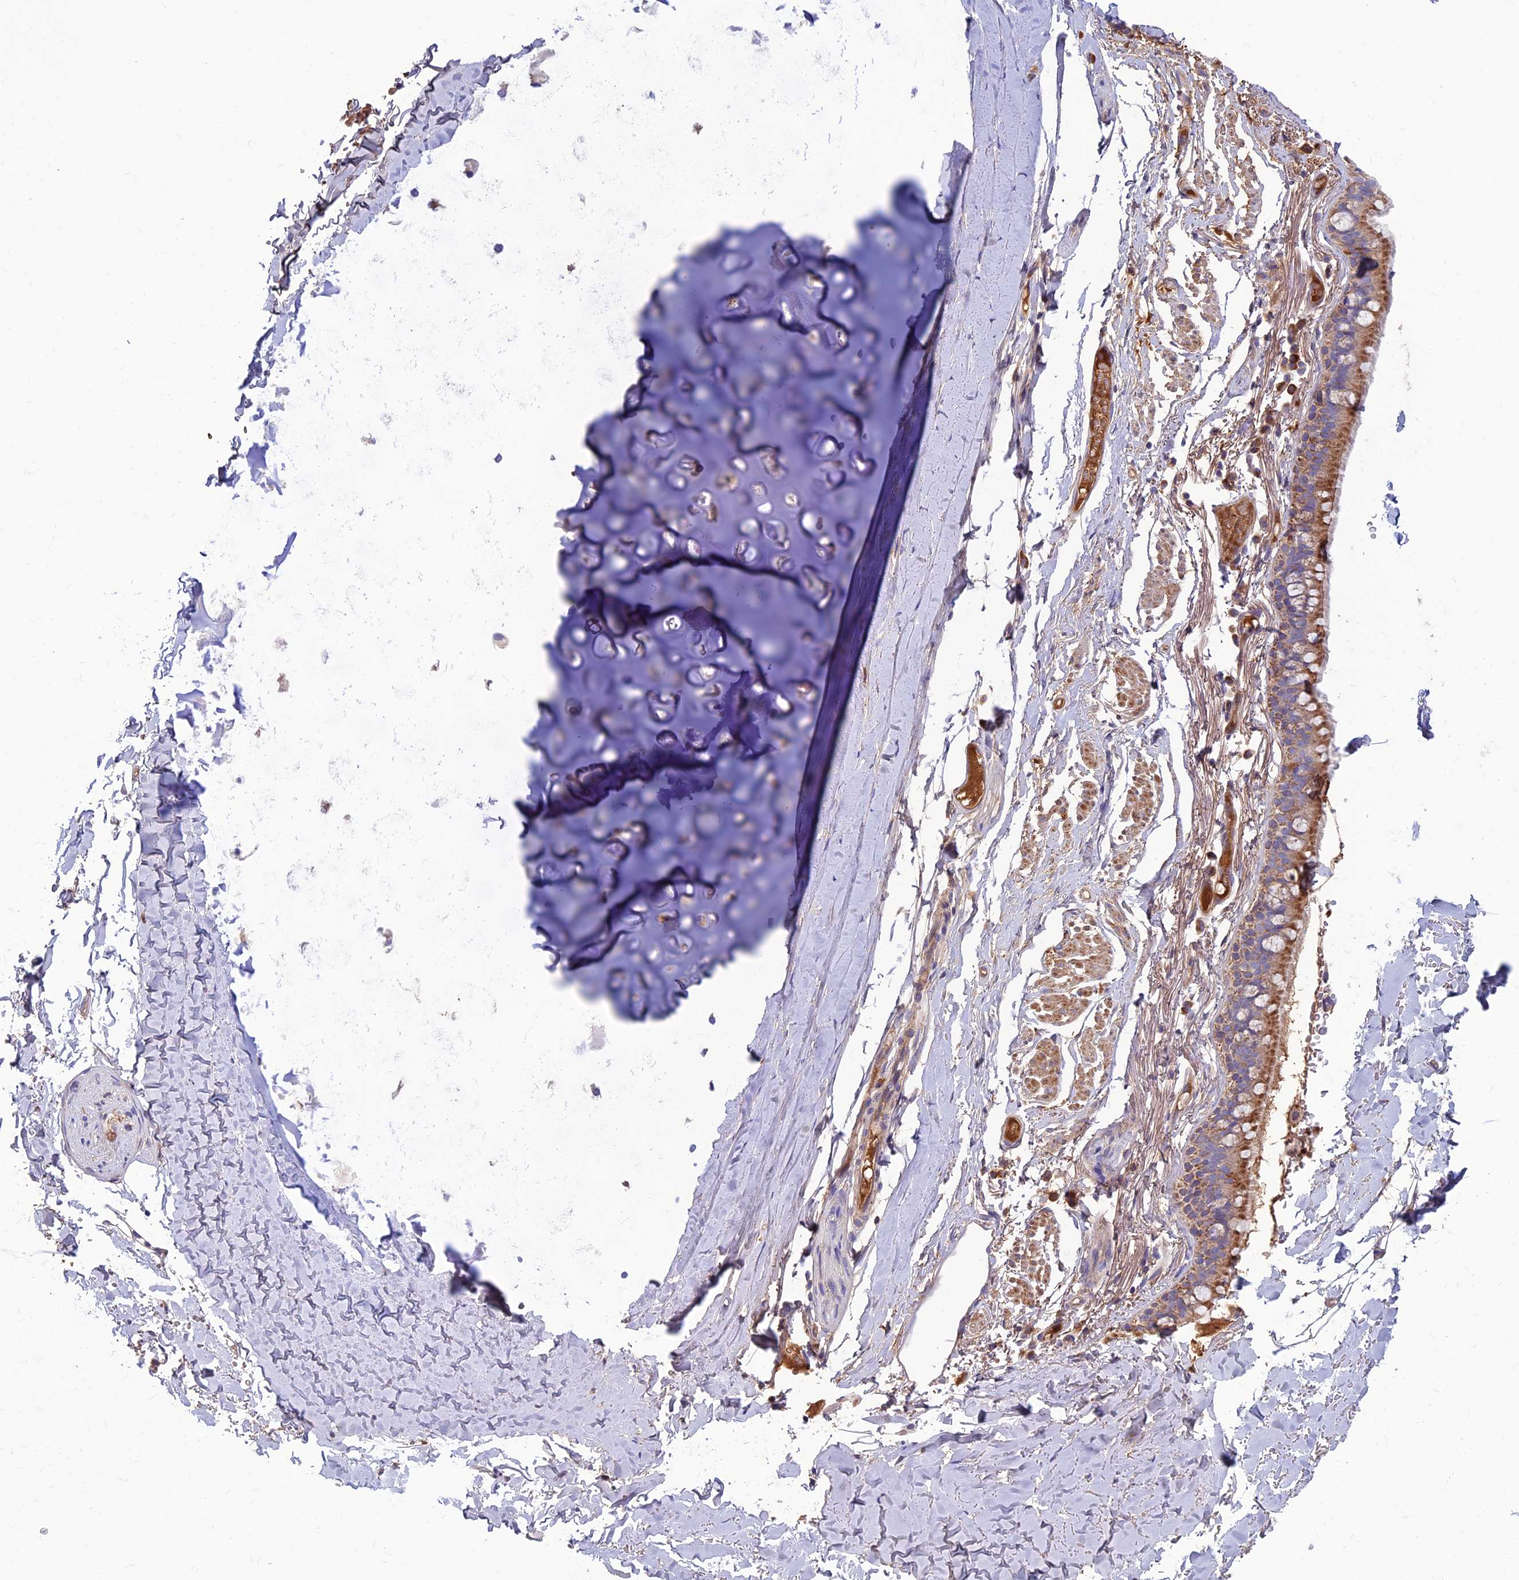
{"staining": {"intensity": "negative", "quantity": "none", "location": "none"}, "tissue": "adipose tissue", "cell_type": "Adipocytes", "image_type": "normal", "snomed": [{"axis": "morphology", "description": "Normal tissue, NOS"}, {"axis": "topography", "description": "Lymph node"}, {"axis": "topography", "description": "Bronchus"}], "caption": "A micrograph of adipose tissue stained for a protein exhibits no brown staining in adipocytes. Nuclei are stained in blue.", "gene": "SLC15A5", "patient": {"sex": "male", "age": 63}}